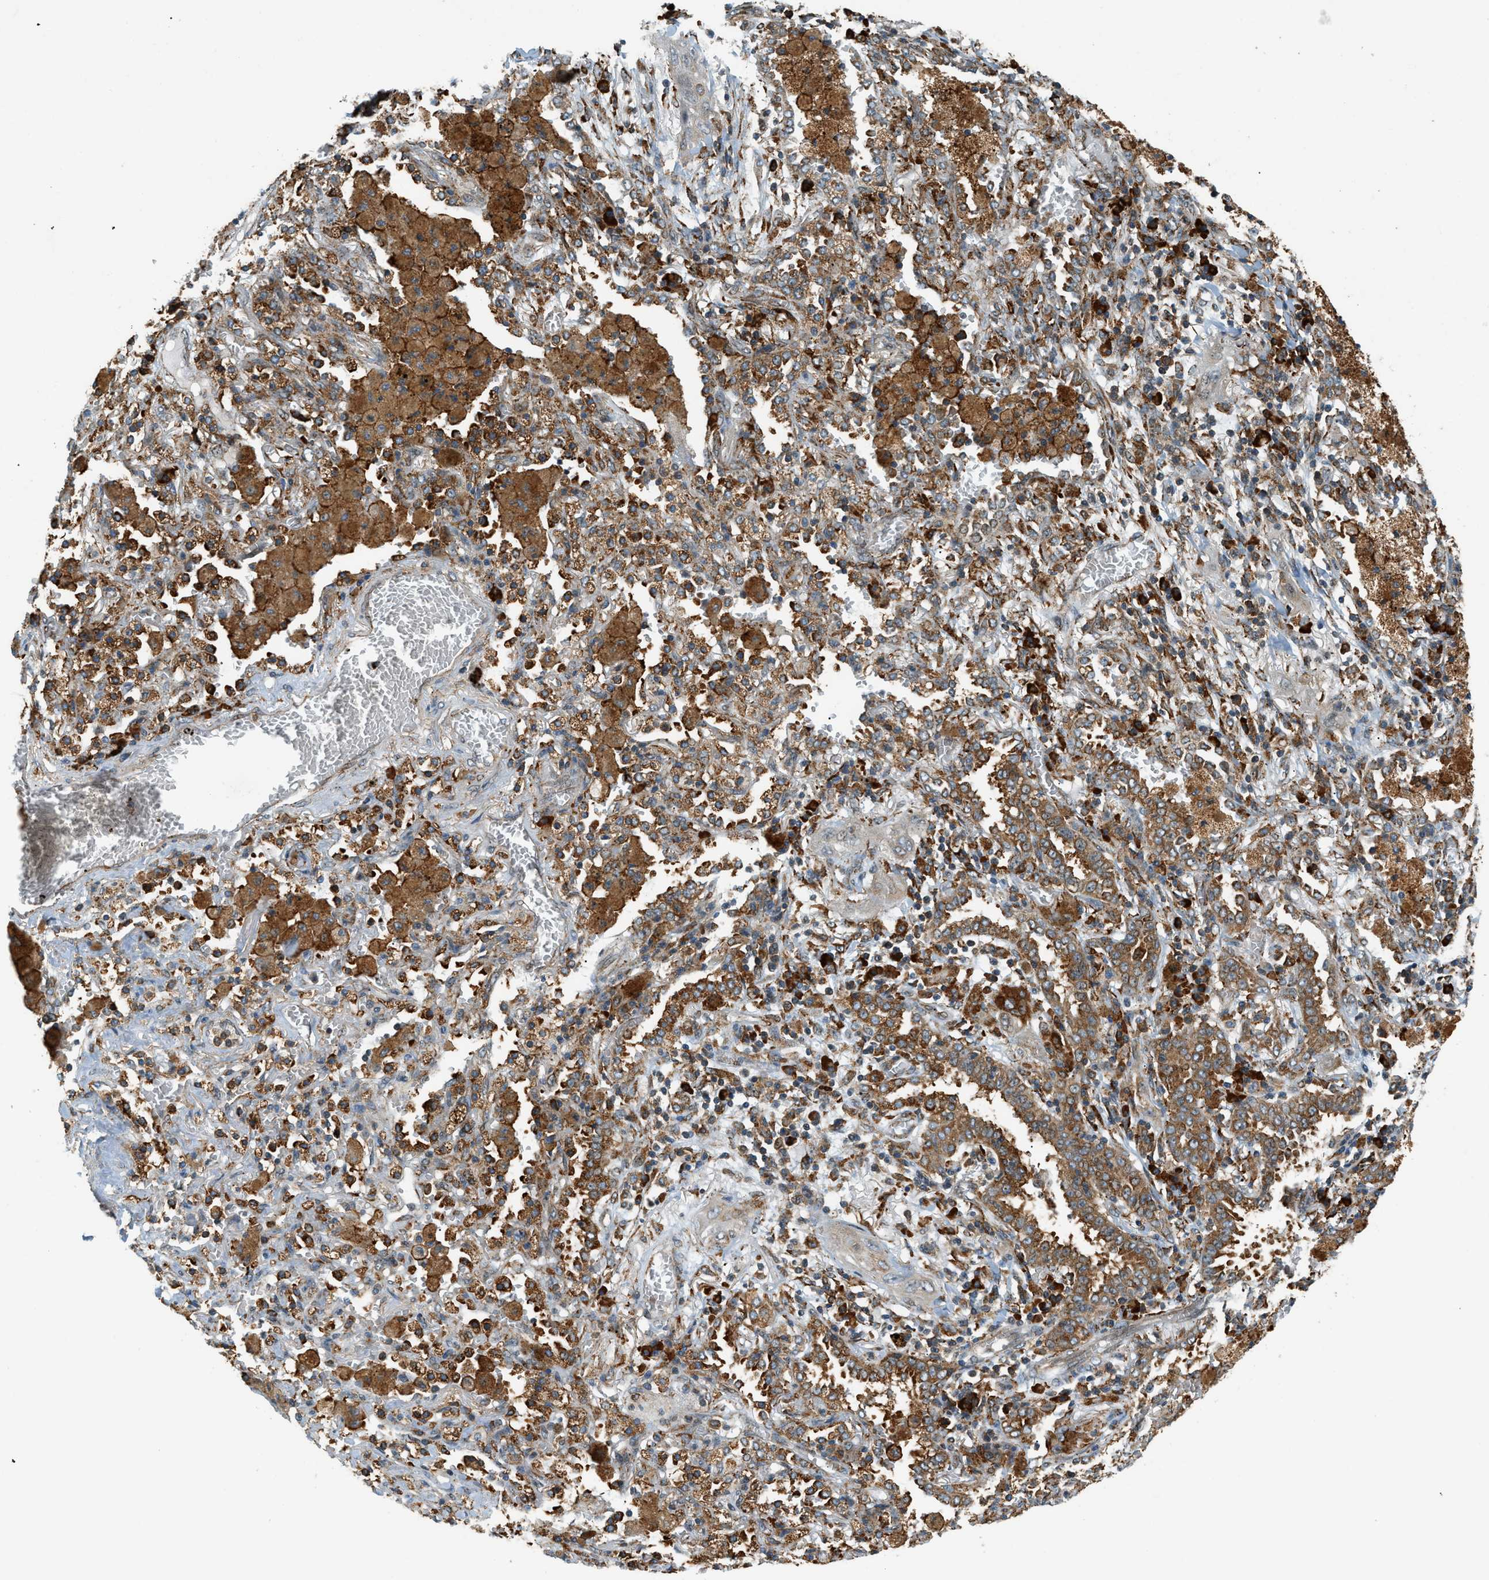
{"staining": {"intensity": "moderate", "quantity": ">75%", "location": "cytoplasmic/membranous"}, "tissue": "lung cancer", "cell_type": "Tumor cells", "image_type": "cancer", "snomed": [{"axis": "morphology", "description": "Squamous cell carcinoma, NOS"}, {"axis": "topography", "description": "Lung"}], "caption": "Immunohistochemical staining of lung cancer displays medium levels of moderate cytoplasmic/membranous expression in about >75% of tumor cells.", "gene": "SEMA4D", "patient": {"sex": "female", "age": 47}}